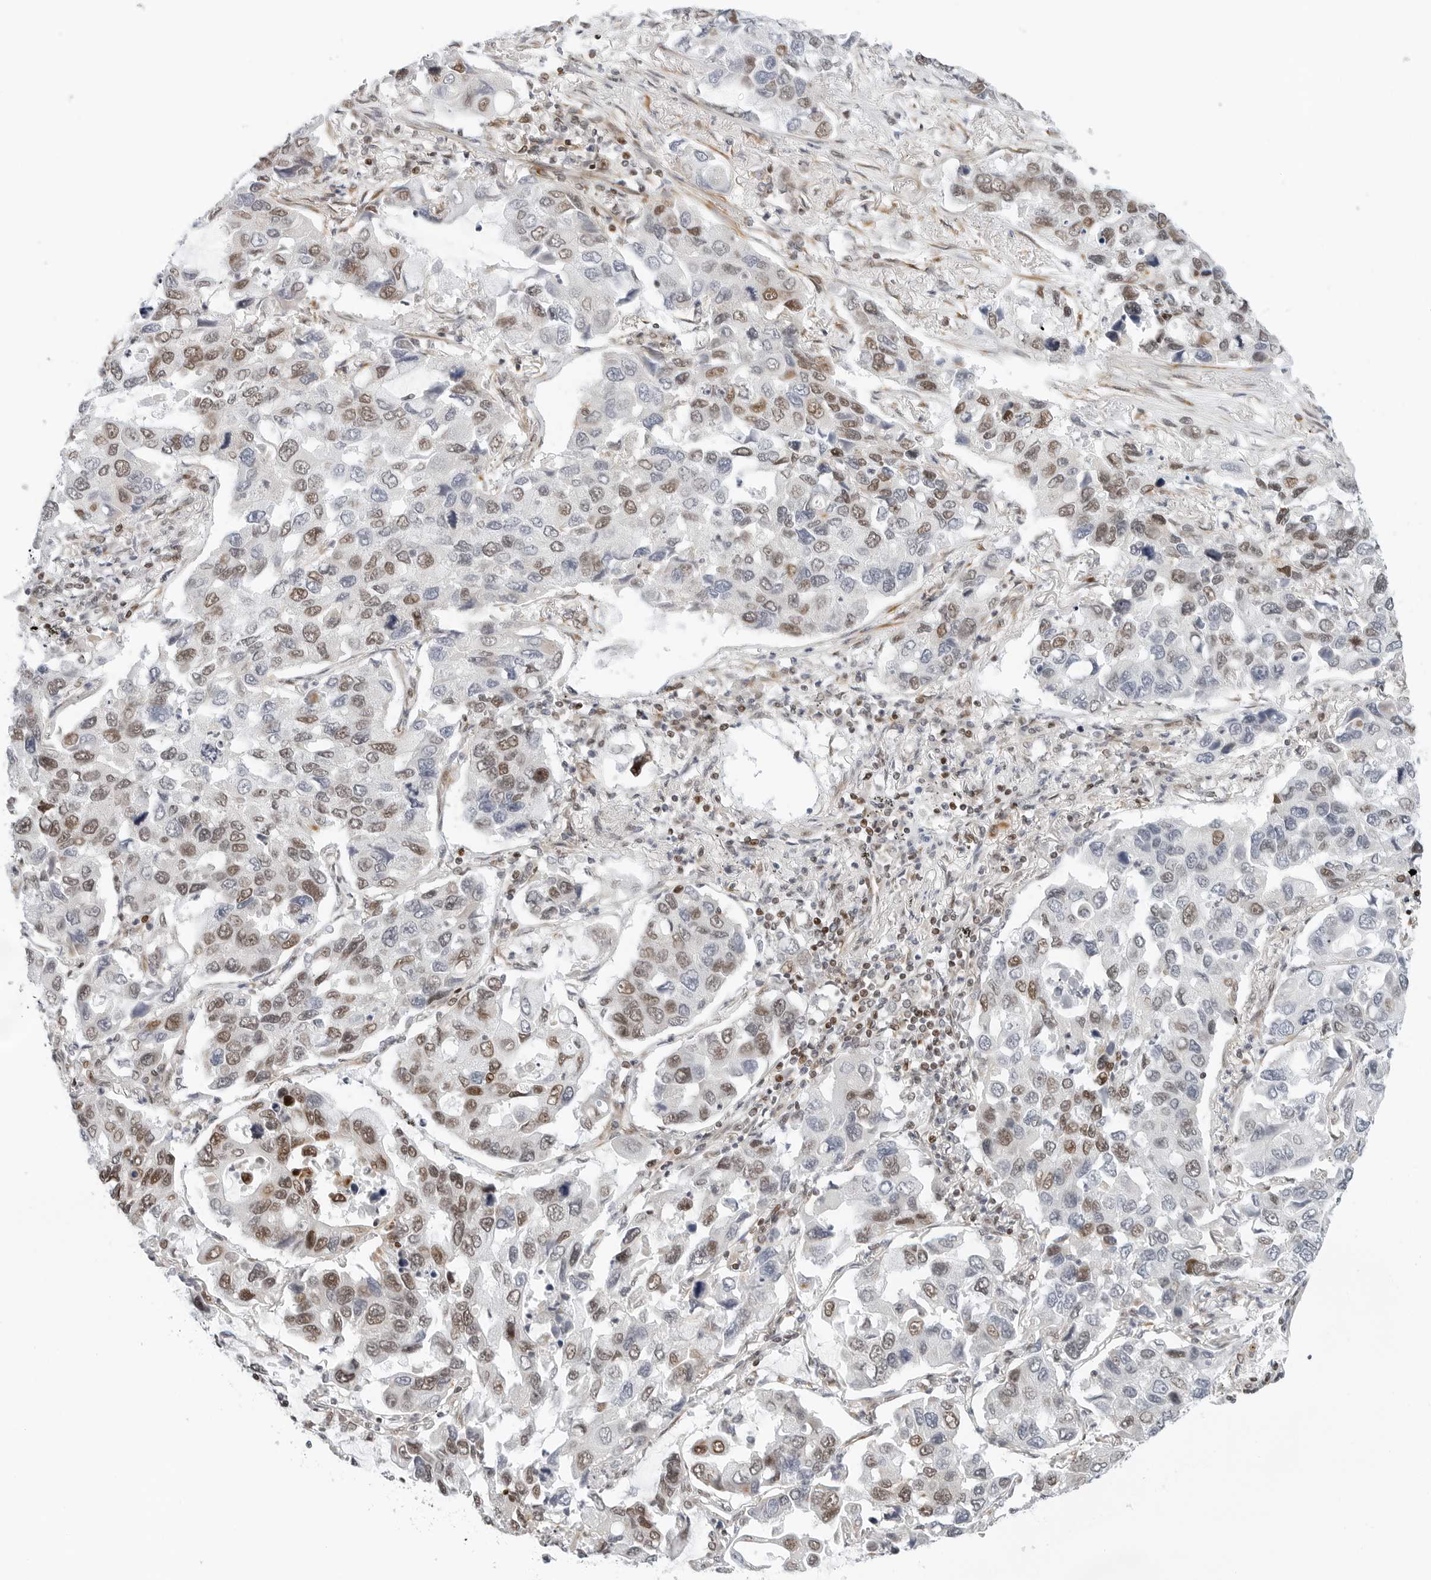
{"staining": {"intensity": "moderate", "quantity": "25%-75%", "location": "nuclear"}, "tissue": "lung cancer", "cell_type": "Tumor cells", "image_type": "cancer", "snomed": [{"axis": "morphology", "description": "Adenocarcinoma, NOS"}, {"axis": "topography", "description": "Lung"}], "caption": "Immunohistochemistry (IHC) histopathology image of lung cancer stained for a protein (brown), which reveals medium levels of moderate nuclear staining in approximately 25%-75% of tumor cells.", "gene": "RIMKLA", "patient": {"sex": "male", "age": 64}}